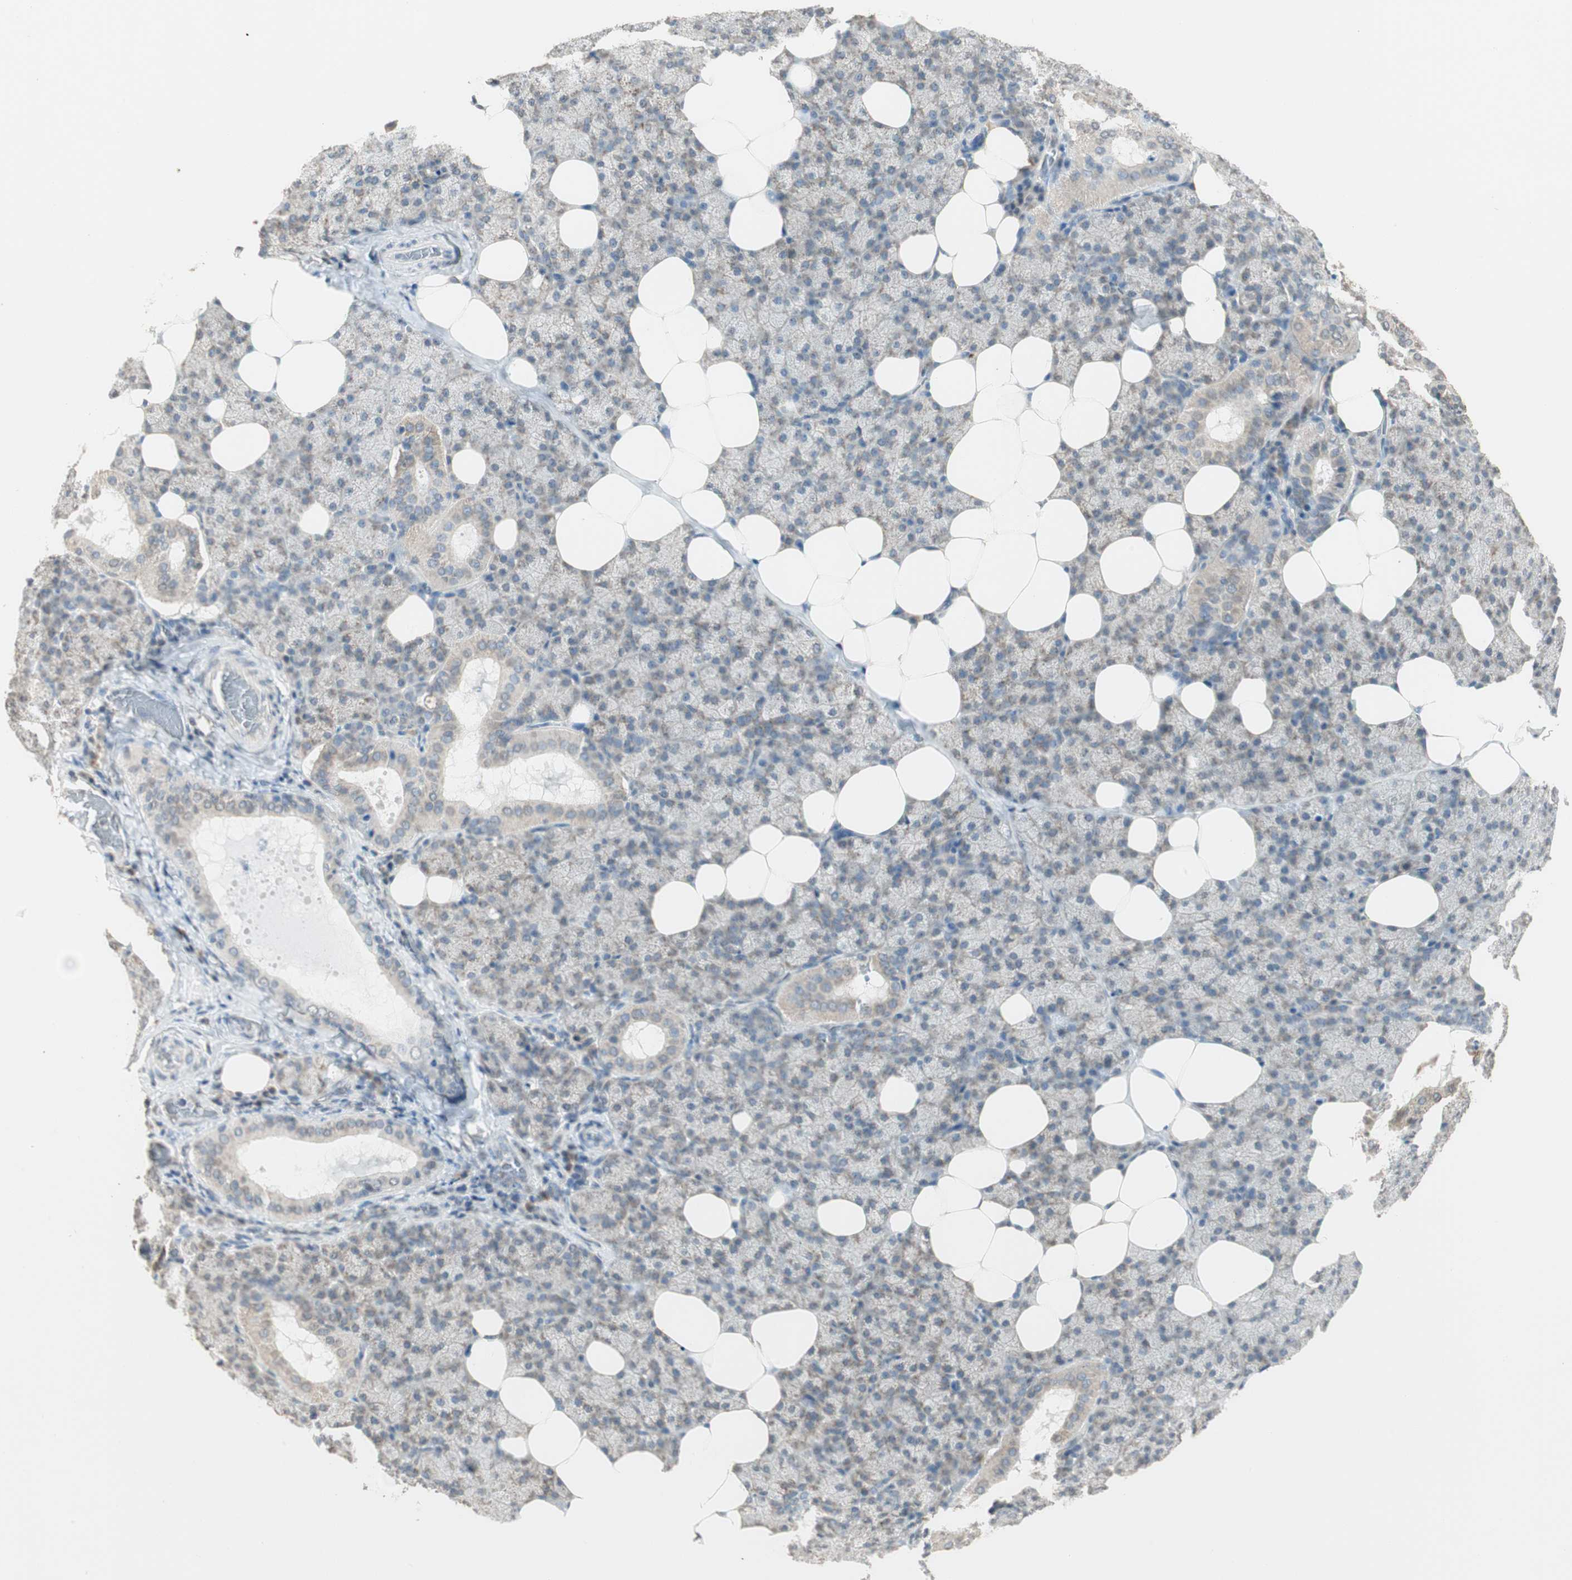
{"staining": {"intensity": "weak", "quantity": "<25%", "location": "cytoplasmic/membranous,nuclear"}, "tissue": "salivary gland", "cell_type": "Glandular cells", "image_type": "normal", "snomed": [{"axis": "morphology", "description": "Normal tissue, NOS"}, {"axis": "topography", "description": "Lymph node"}, {"axis": "topography", "description": "Salivary gland"}], "caption": "Immunohistochemistry of unremarkable human salivary gland exhibits no expression in glandular cells. (DAB (3,3'-diaminobenzidine) immunohistochemistry with hematoxylin counter stain).", "gene": "PRELID1", "patient": {"sex": "male", "age": 8}}